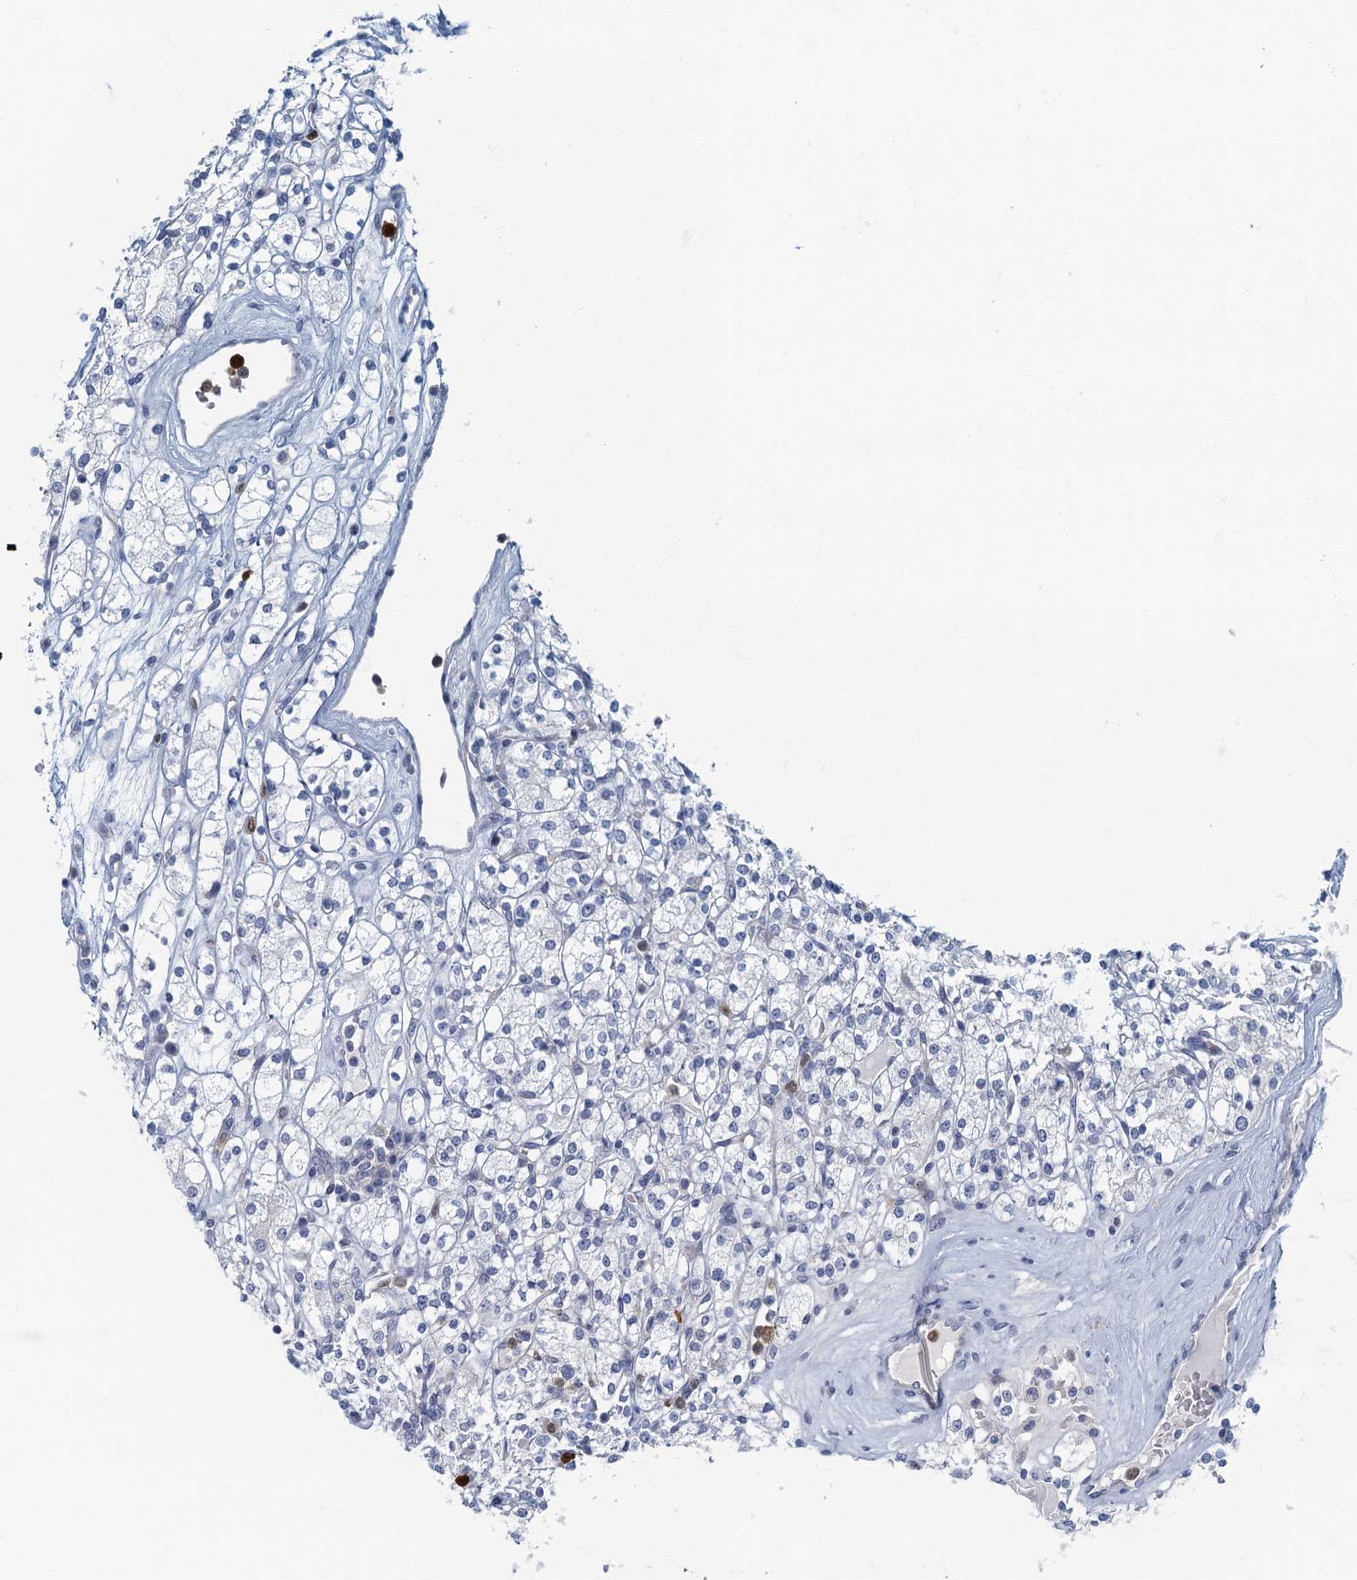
{"staining": {"intensity": "negative", "quantity": "none", "location": "none"}, "tissue": "renal cancer", "cell_type": "Tumor cells", "image_type": "cancer", "snomed": [{"axis": "morphology", "description": "Adenocarcinoma, NOS"}, {"axis": "topography", "description": "Kidney"}], "caption": "Tumor cells are negative for brown protein staining in renal adenocarcinoma.", "gene": "ANKDD1A", "patient": {"sex": "male", "age": 77}}